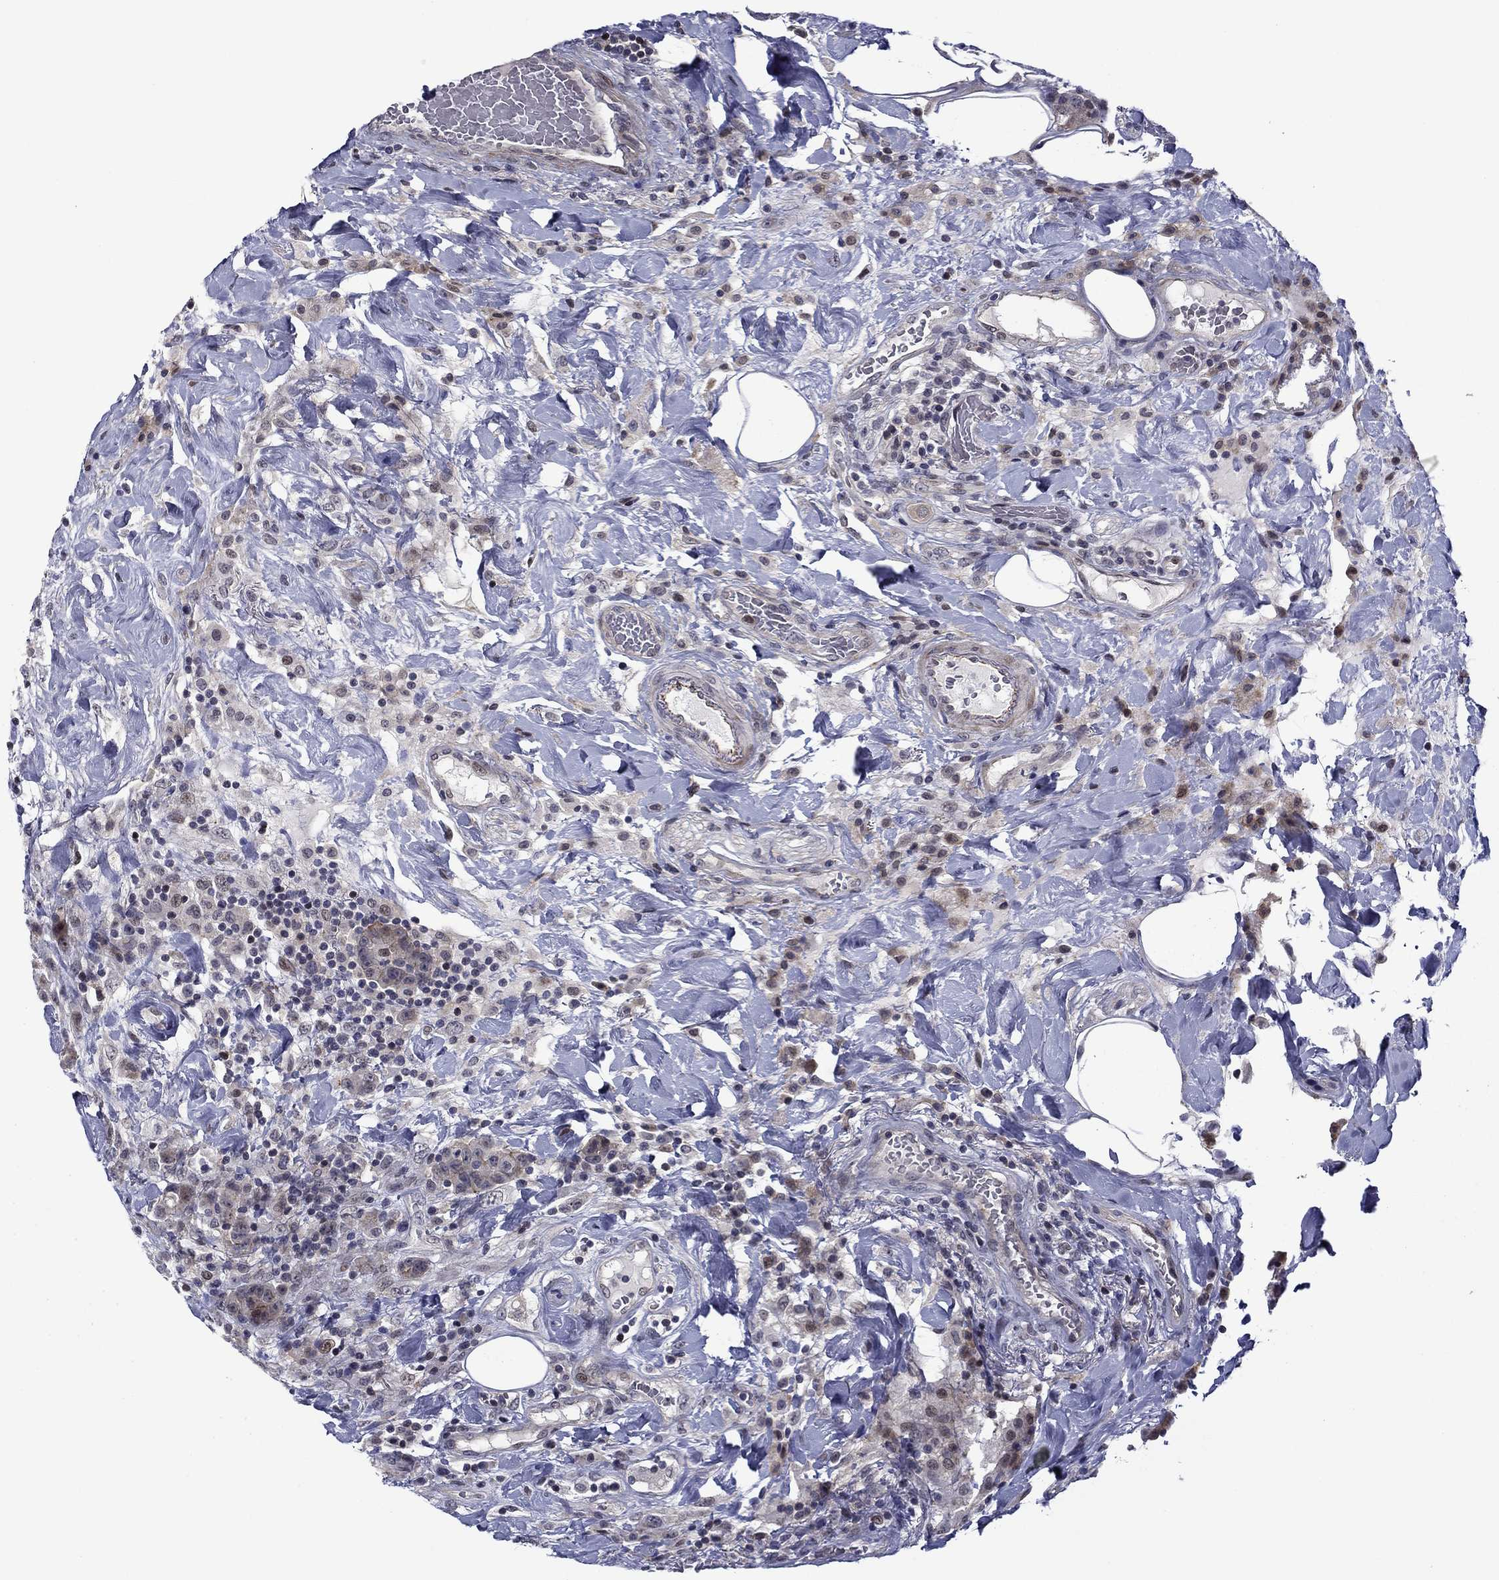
{"staining": {"intensity": "negative", "quantity": "none", "location": "none"}, "tissue": "colorectal cancer", "cell_type": "Tumor cells", "image_type": "cancer", "snomed": [{"axis": "morphology", "description": "Adenocarcinoma, NOS"}, {"axis": "topography", "description": "Colon"}], "caption": "IHC of colorectal cancer reveals no staining in tumor cells. Nuclei are stained in blue.", "gene": "B3GAT1", "patient": {"sex": "female", "age": 69}}